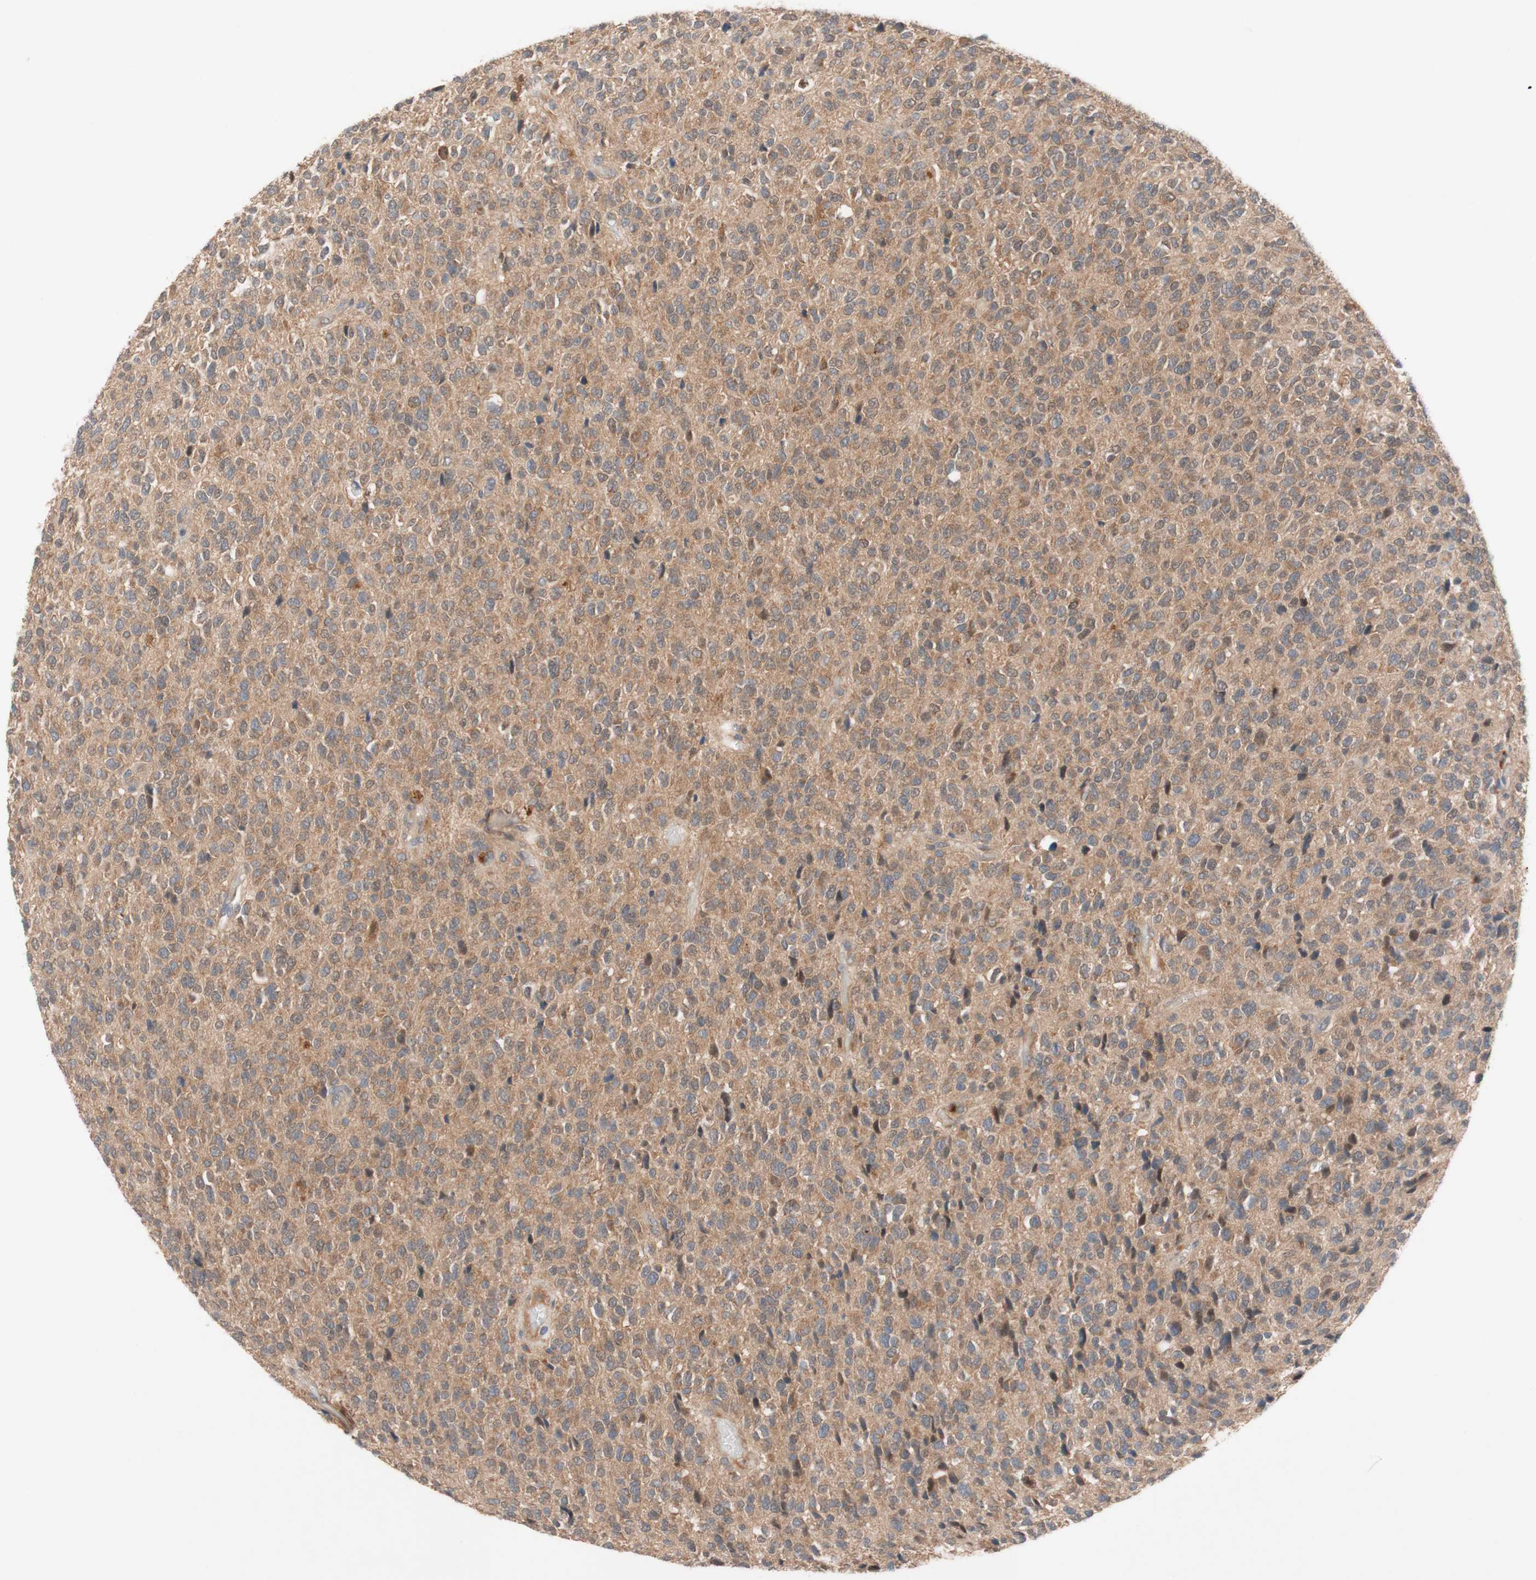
{"staining": {"intensity": "moderate", "quantity": ">75%", "location": "cytoplasmic/membranous"}, "tissue": "glioma", "cell_type": "Tumor cells", "image_type": "cancer", "snomed": [{"axis": "morphology", "description": "Glioma, malignant, High grade"}, {"axis": "topography", "description": "pancreas cauda"}], "caption": "Protein staining by IHC exhibits moderate cytoplasmic/membranous expression in about >75% of tumor cells in glioma.", "gene": "PEX2", "patient": {"sex": "male", "age": 60}}